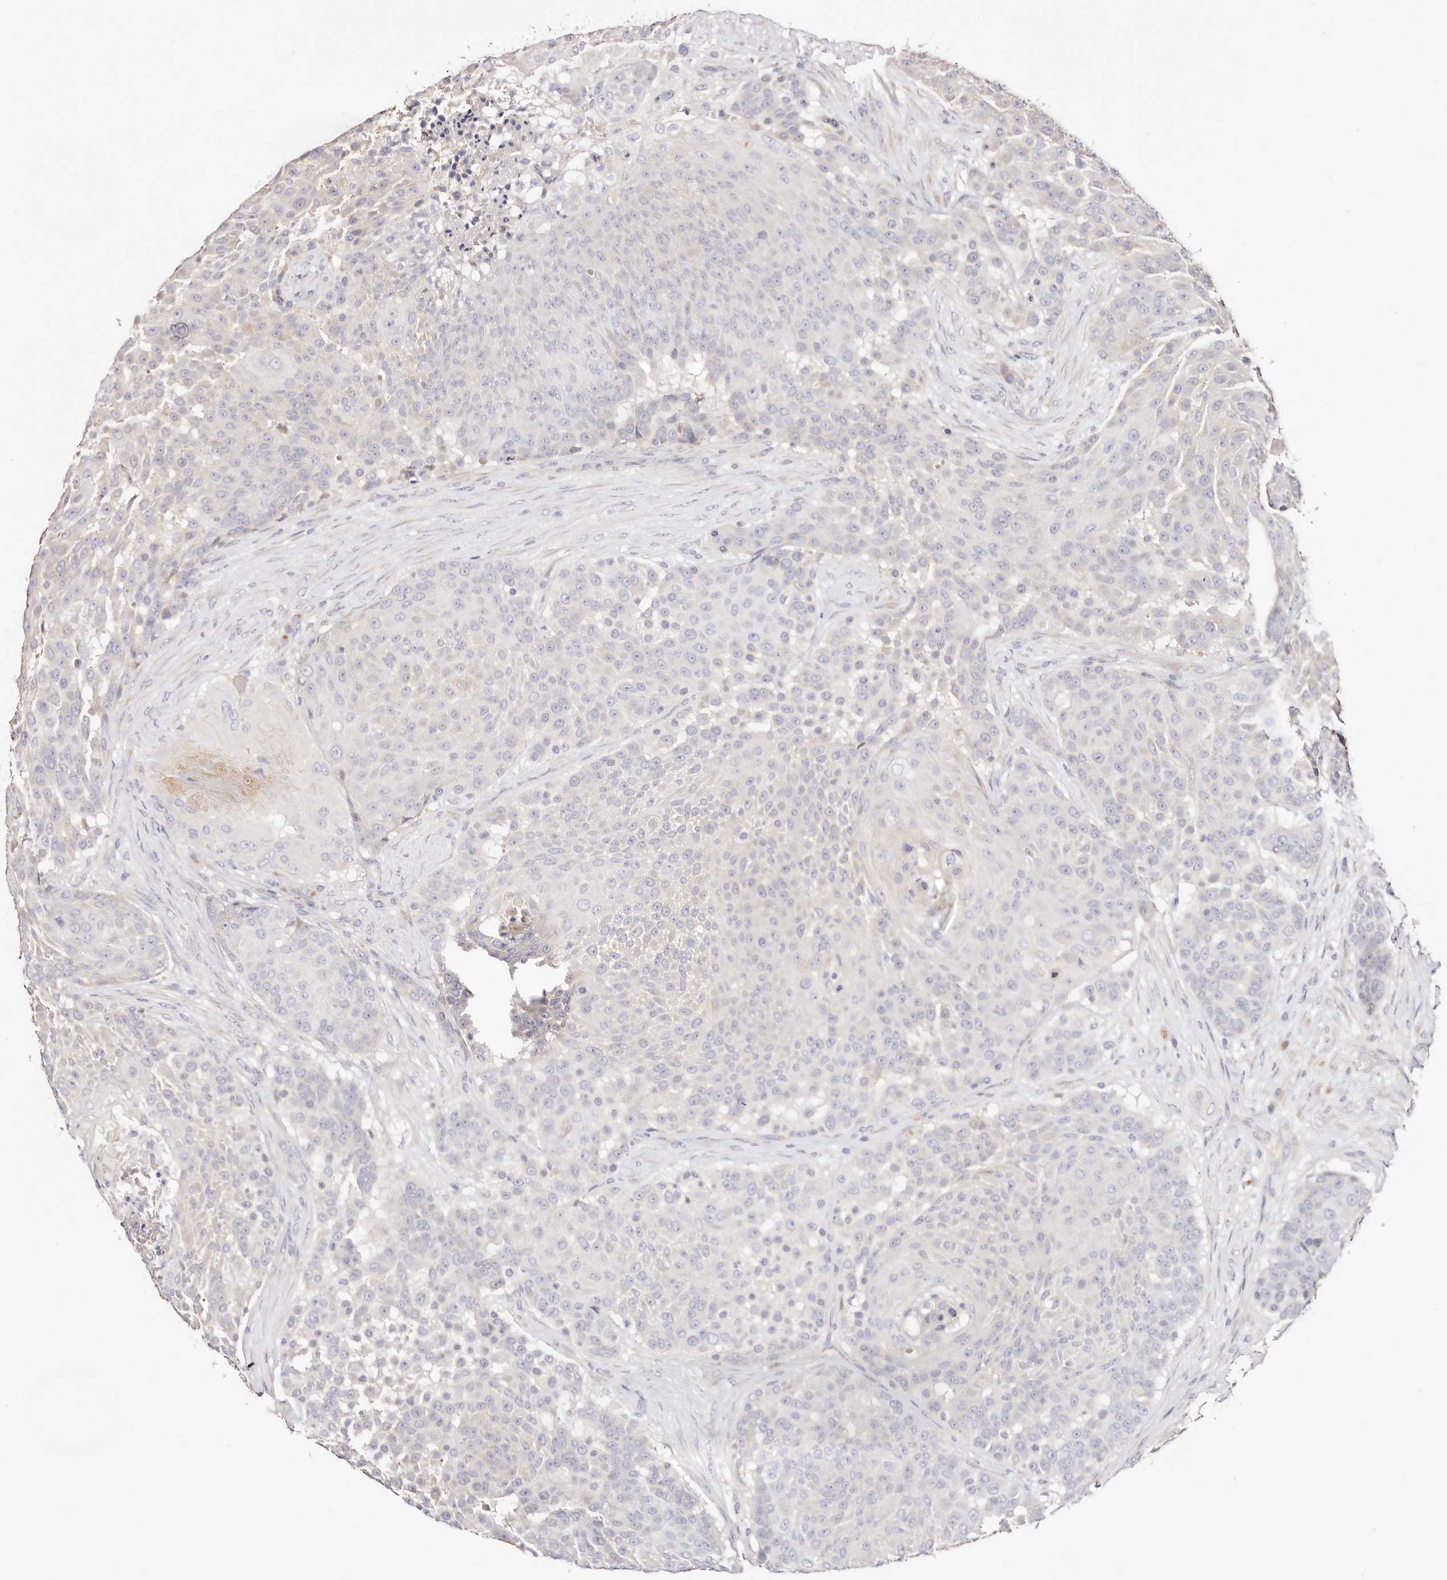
{"staining": {"intensity": "negative", "quantity": "none", "location": "none"}, "tissue": "urothelial cancer", "cell_type": "Tumor cells", "image_type": "cancer", "snomed": [{"axis": "morphology", "description": "Urothelial carcinoma, High grade"}, {"axis": "topography", "description": "Urinary bladder"}], "caption": "Human urothelial cancer stained for a protein using IHC reveals no positivity in tumor cells.", "gene": "DNASE1", "patient": {"sex": "female", "age": 63}}